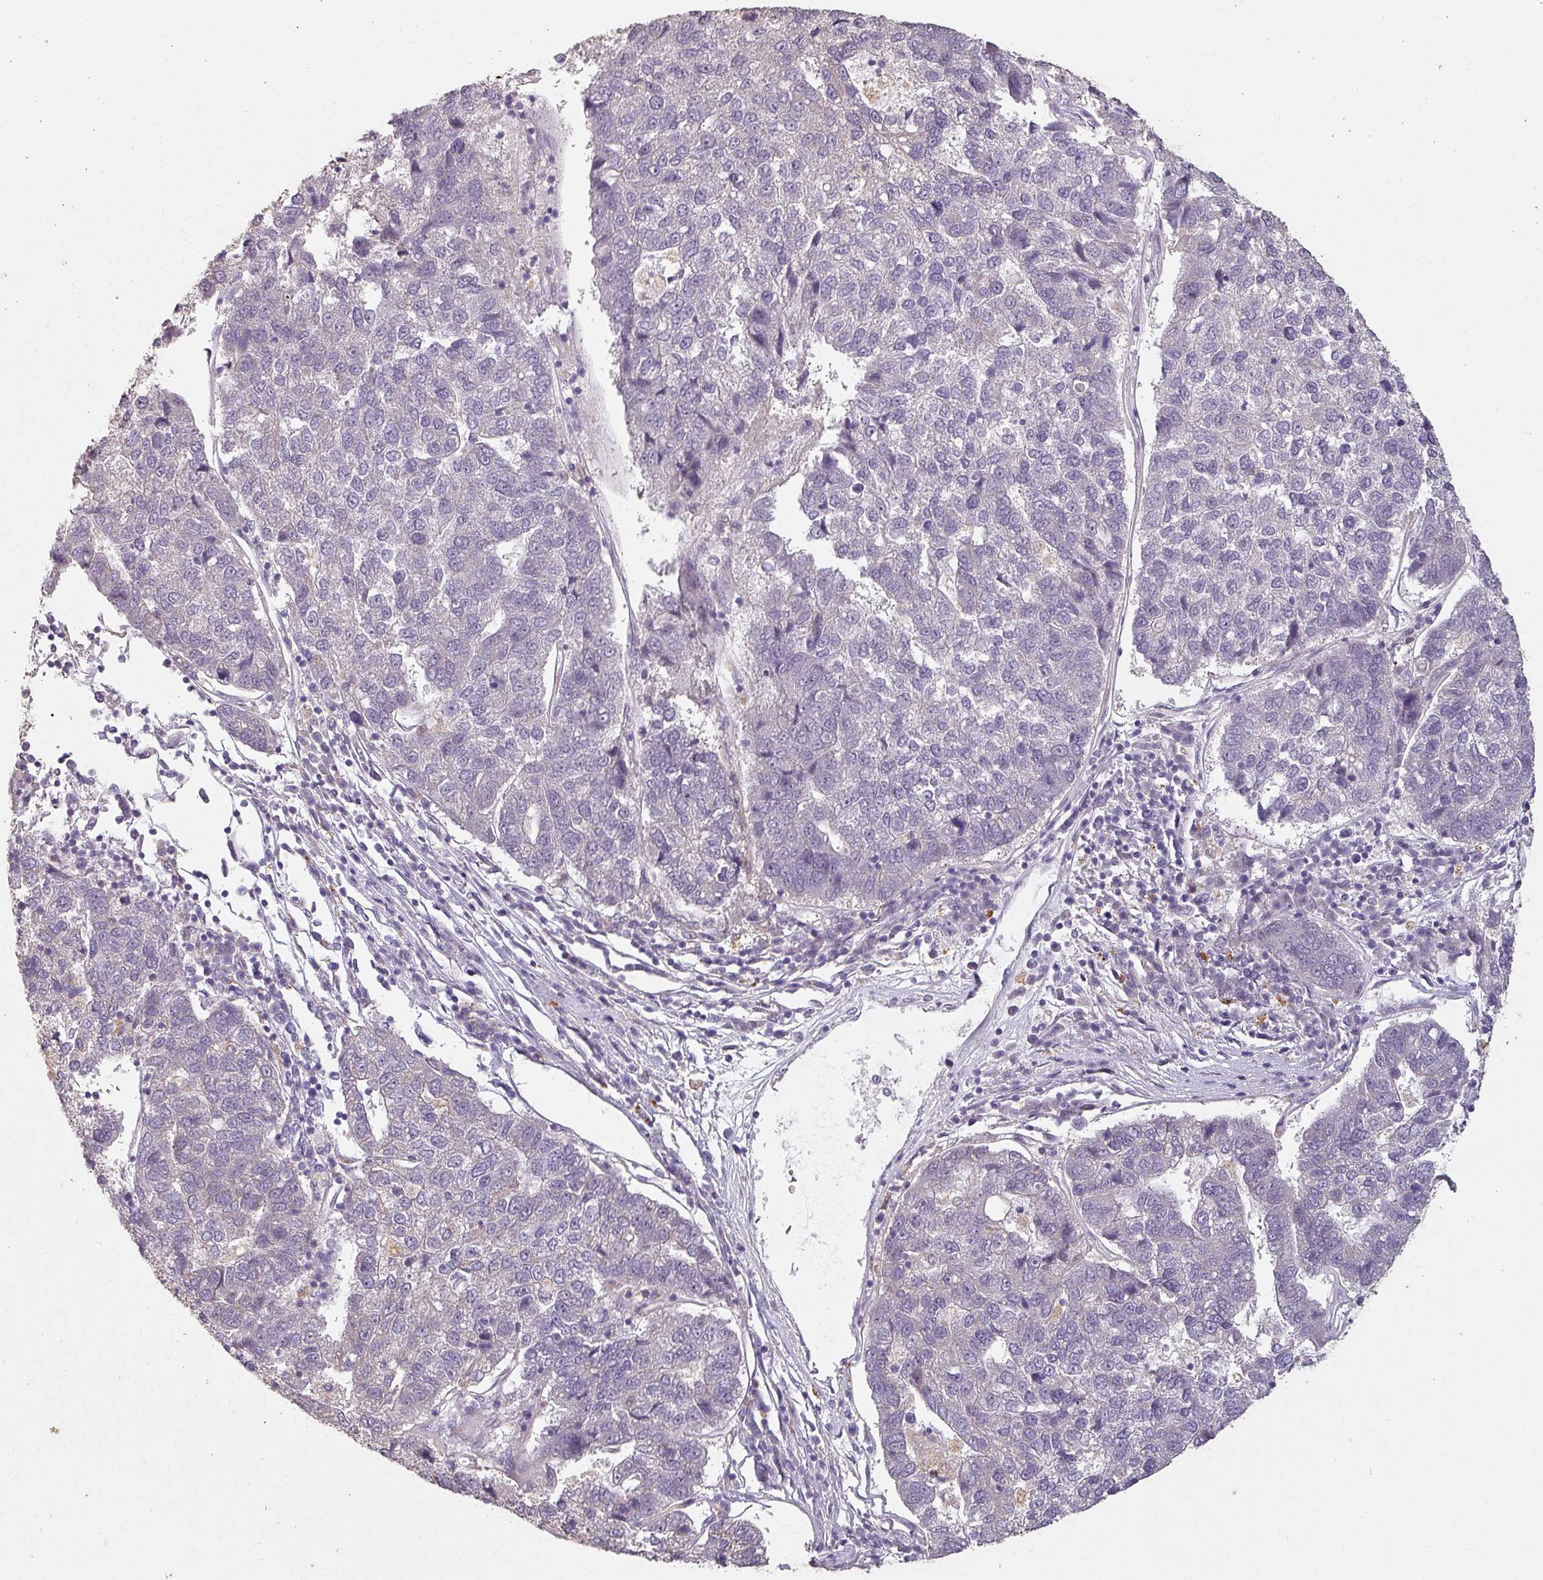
{"staining": {"intensity": "negative", "quantity": "none", "location": "none"}, "tissue": "pancreatic cancer", "cell_type": "Tumor cells", "image_type": "cancer", "snomed": [{"axis": "morphology", "description": "Adenocarcinoma, NOS"}, {"axis": "topography", "description": "Pancreas"}], "caption": "Pancreatic cancer (adenocarcinoma) was stained to show a protein in brown. There is no significant staining in tumor cells.", "gene": "LYPLA1", "patient": {"sex": "female", "age": 61}}